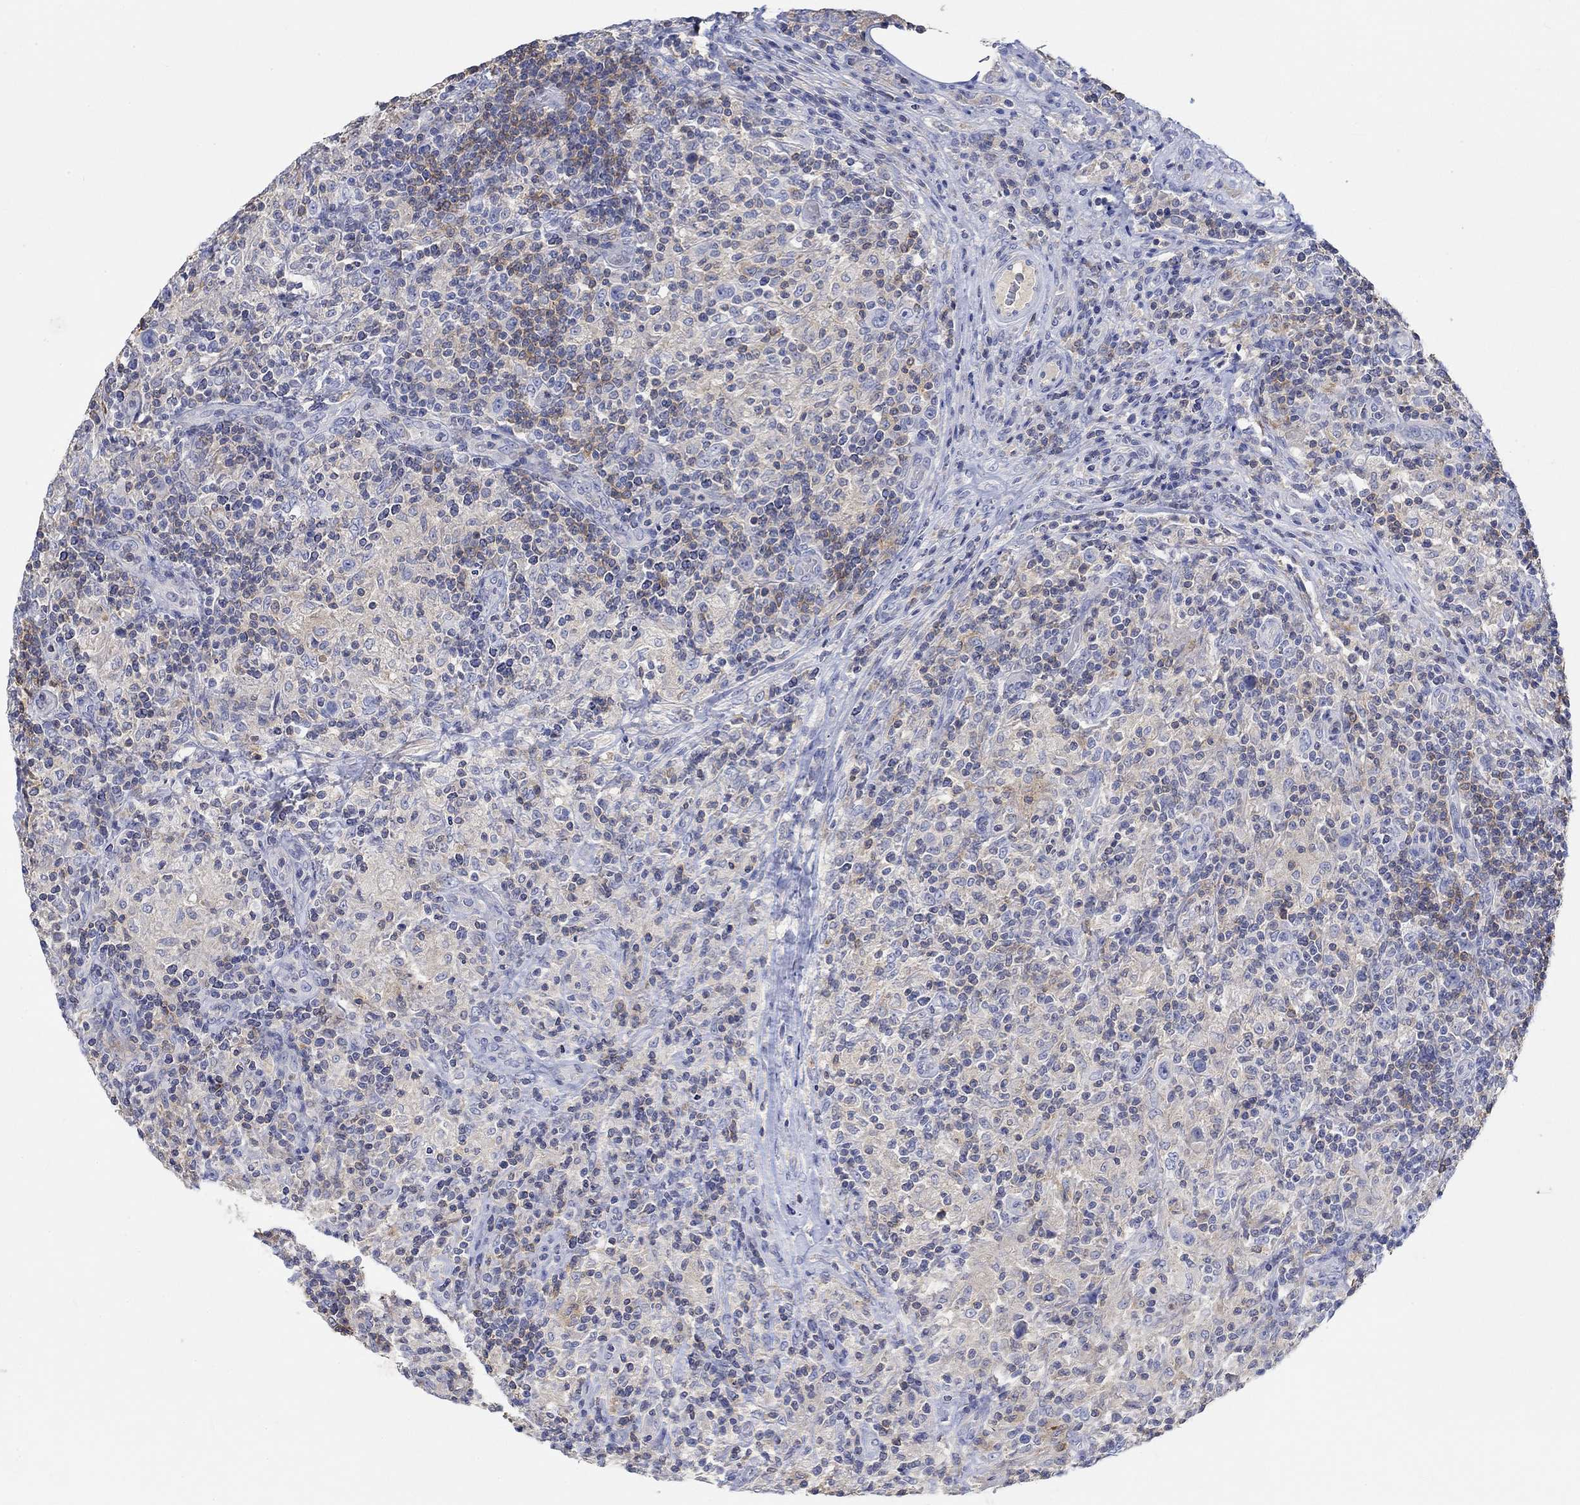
{"staining": {"intensity": "negative", "quantity": "none", "location": "none"}, "tissue": "lymphoma", "cell_type": "Tumor cells", "image_type": "cancer", "snomed": [{"axis": "morphology", "description": "Hodgkin's disease, NOS"}, {"axis": "topography", "description": "Lymph node"}], "caption": "Histopathology image shows no significant protein expression in tumor cells of lymphoma.", "gene": "GCM1", "patient": {"sex": "male", "age": 70}}